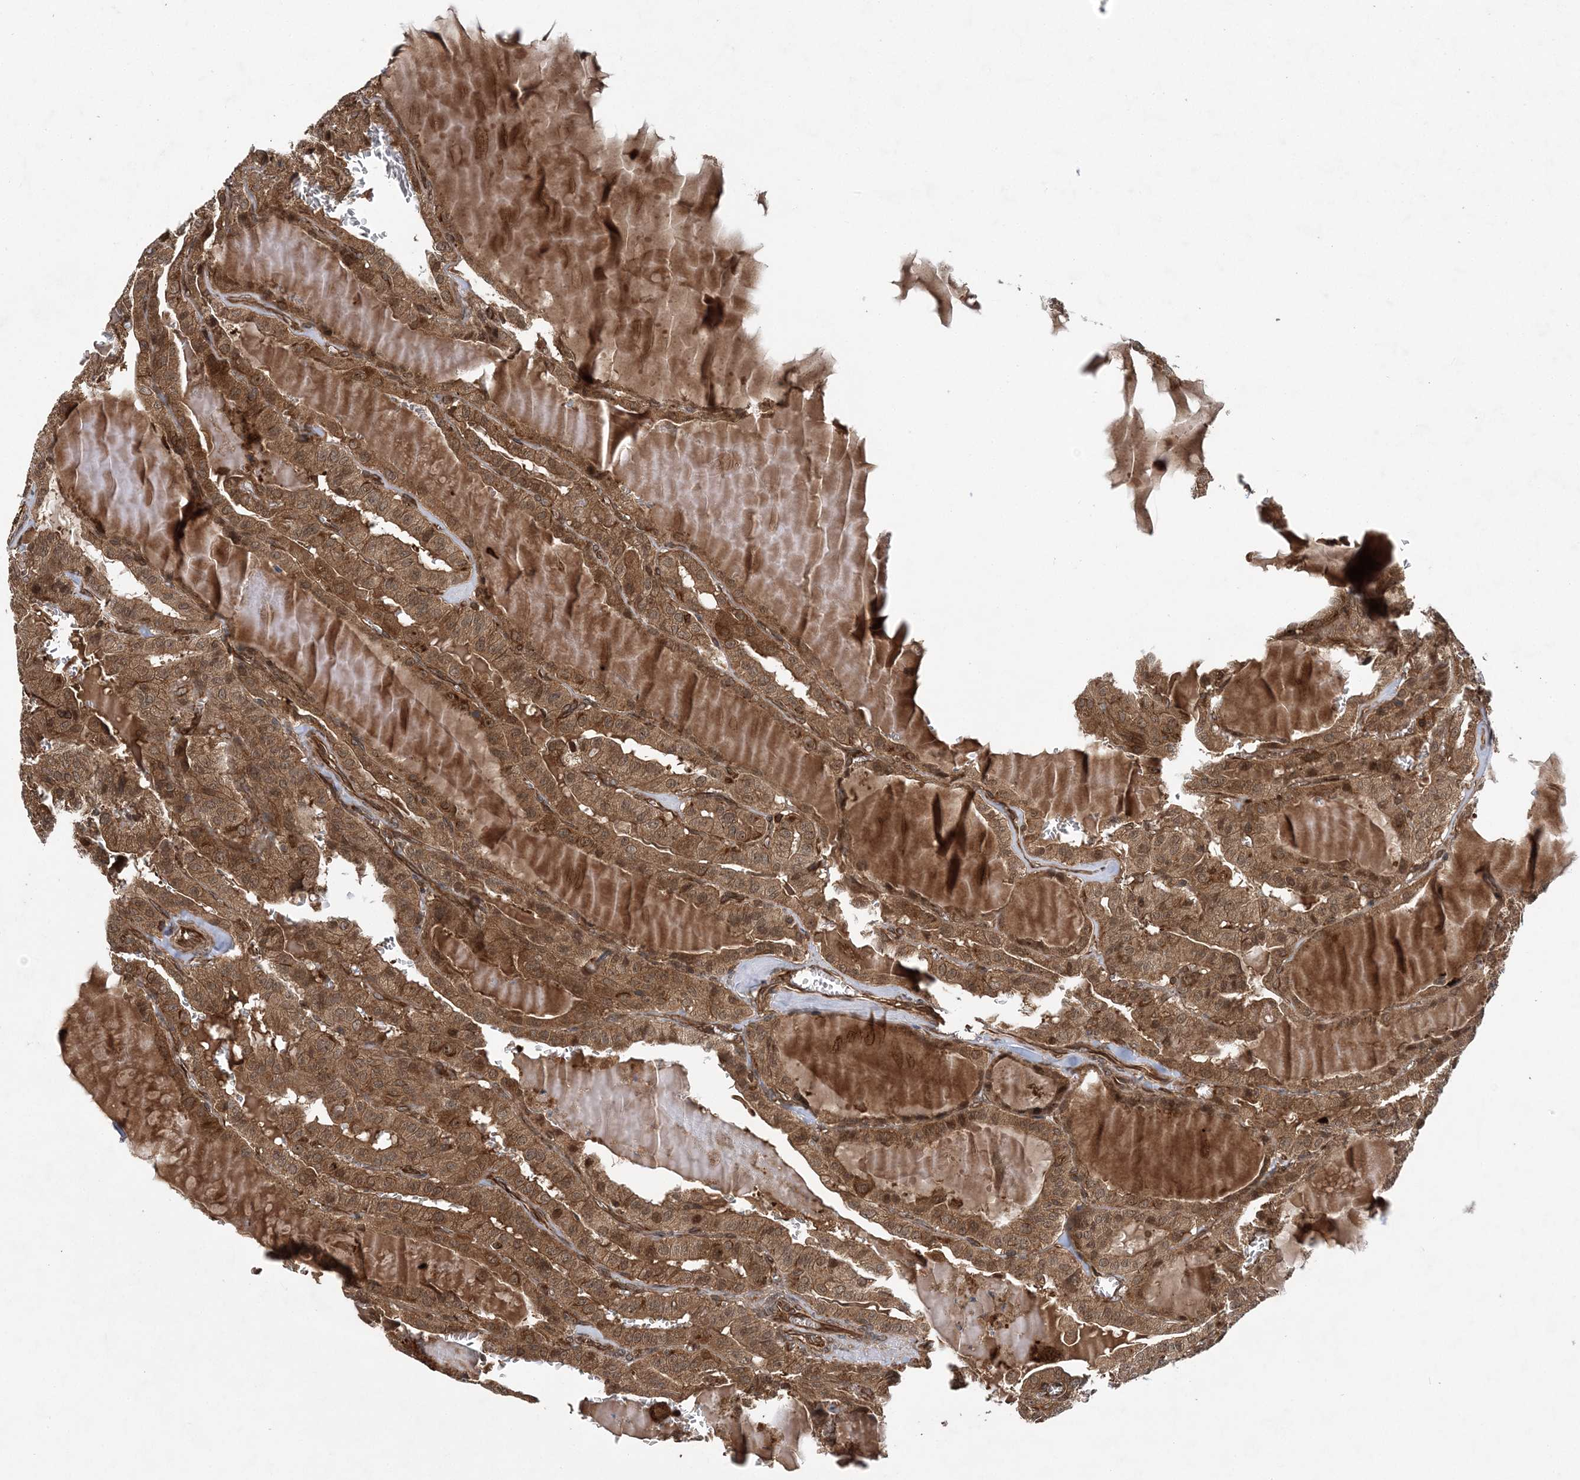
{"staining": {"intensity": "moderate", "quantity": ">75%", "location": "cytoplasmic/membranous"}, "tissue": "thyroid cancer", "cell_type": "Tumor cells", "image_type": "cancer", "snomed": [{"axis": "morphology", "description": "Papillary adenocarcinoma, NOS"}, {"axis": "topography", "description": "Thyroid gland"}], "caption": "Immunohistochemistry (IHC) (DAB) staining of human thyroid cancer (papillary adenocarcinoma) exhibits moderate cytoplasmic/membranous protein expression in about >75% of tumor cells. (brown staining indicates protein expression, while blue staining denotes nuclei).", "gene": "ATG3", "patient": {"sex": "male", "age": 52}}